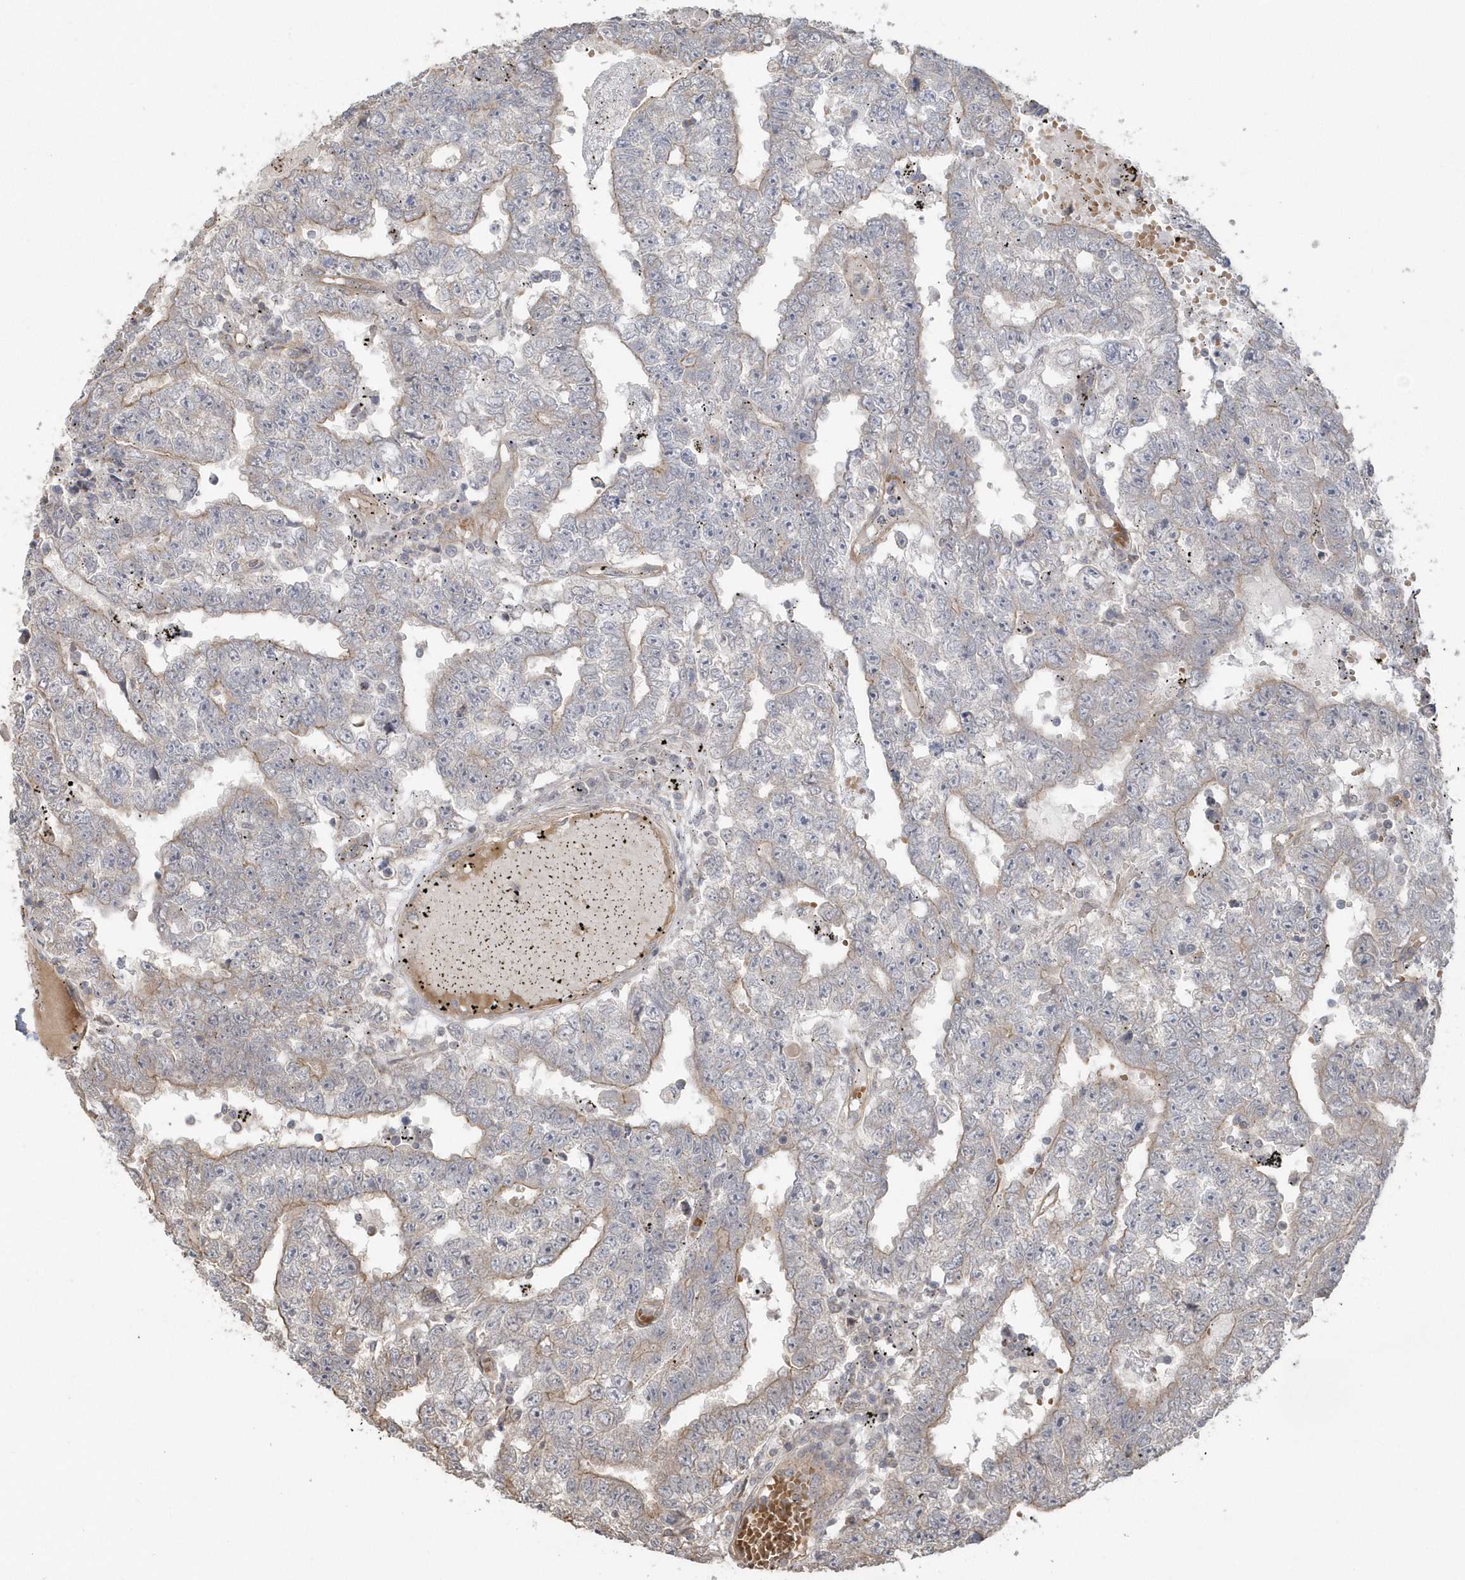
{"staining": {"intensity": "weak", "quantity": "25%-75%", "location": "cytoplasmic/membranous"}, "tissue": "testis cancer", "cell_type": "Tumor cells", "image_type": "cancer", "snomed": [{"axis": "morphology", "description": "Carcinoma, Embryonal, NOS"}, {"axis": "topography", "description": "Testis"}], "caption": "Immunohistochemical staining of human embryonal carcinoma (testis) displays low levels of weak cytoplasmic/membranous staining in about 25%-75% of tumor cells. (DAB (3,3'-diaminobenzidine) IHC with brightfield microscopy, high magnification).", "gene": "HERPUD1", "patient": {"sex": "male", "age": 25}}